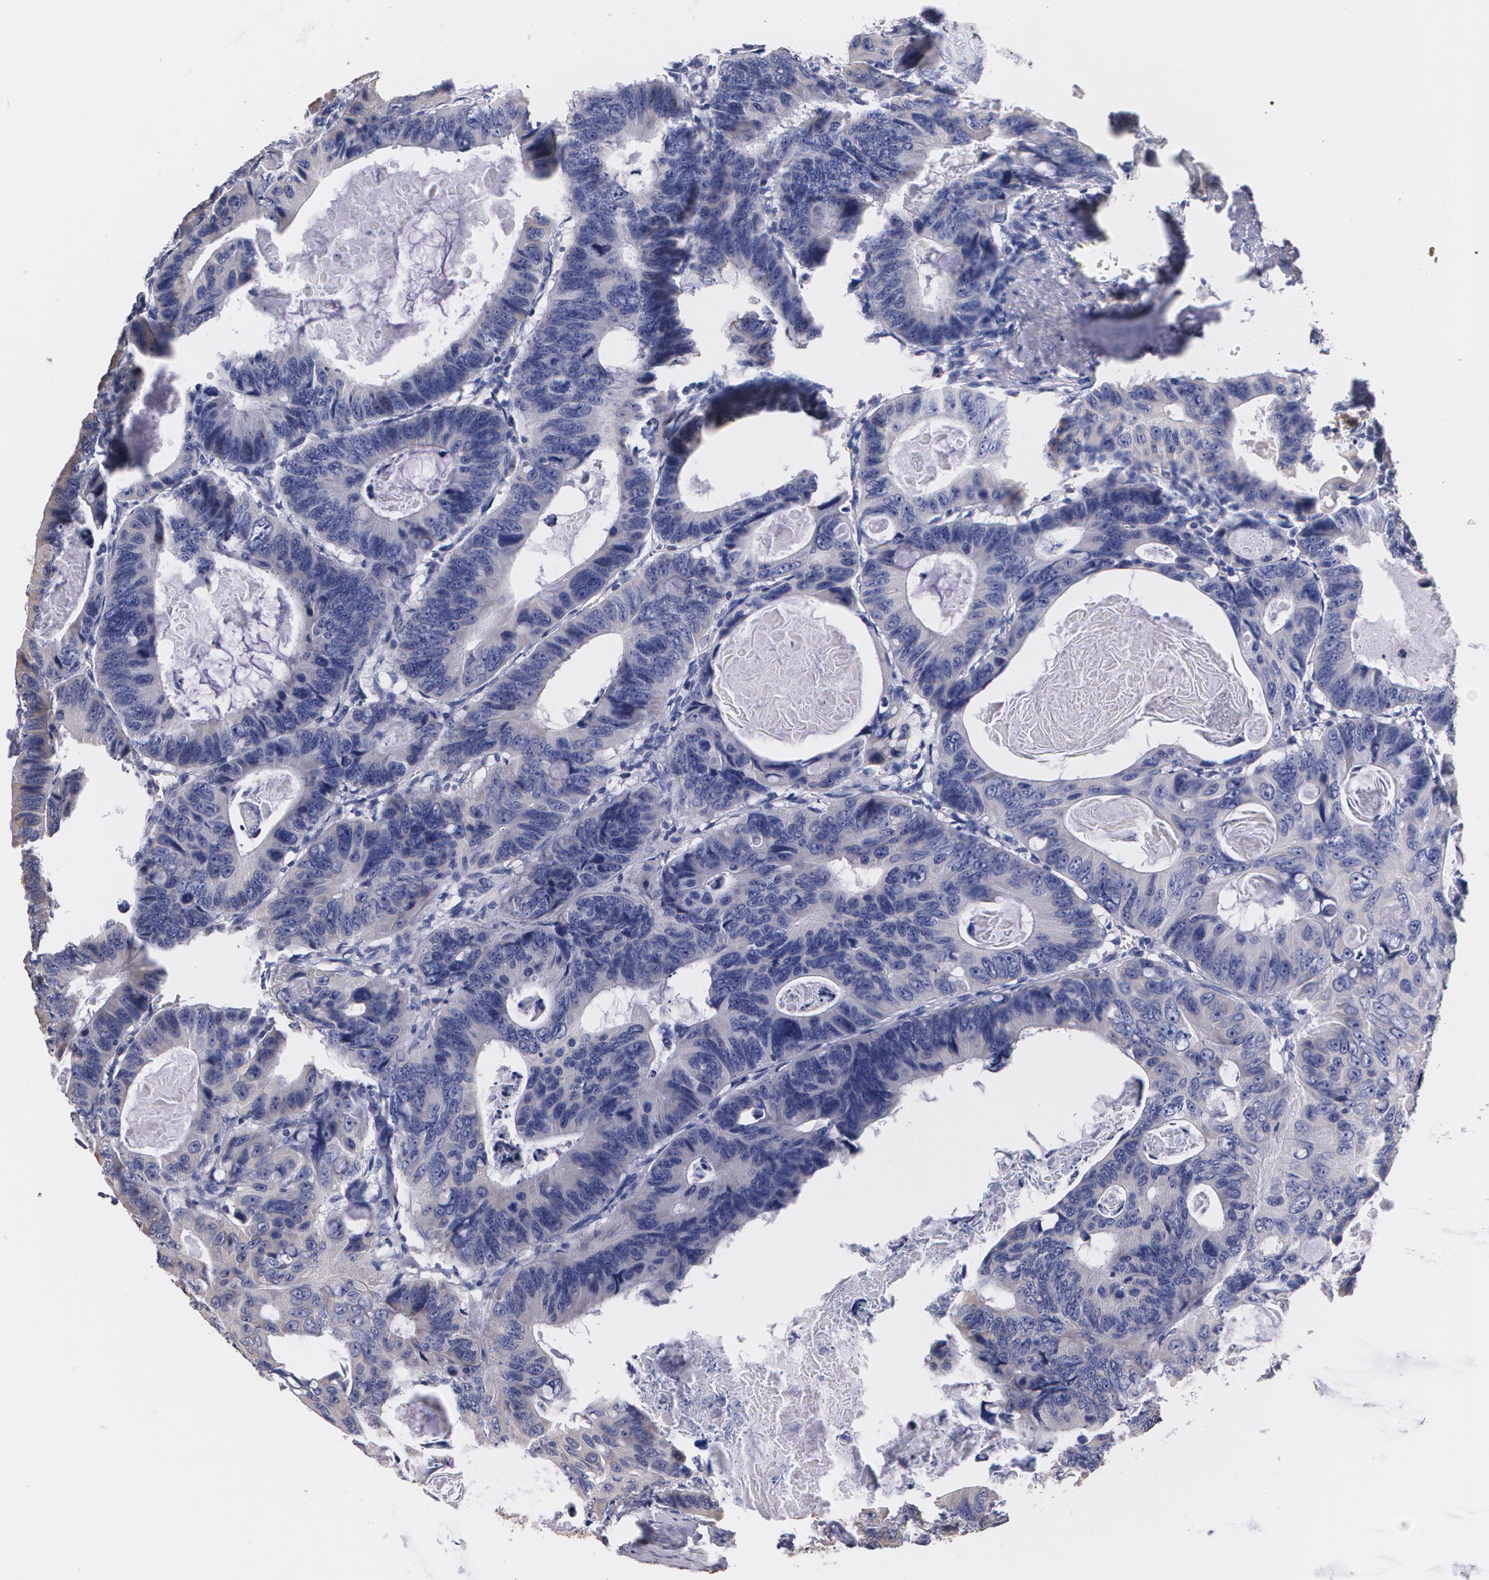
{"staining": {"intensity": "weak", "quantity": "<25%", "location": "cytoplasmic/membranous"}, "tissue": "colorectal cancer", "cell_type": "Tumor cells", "image_type": "cancer", "snomed": [{"axis": "morphology", "description": "Adenocarcinoma, NOS"}, {"axis": "topography", "description": "Colon"}], "caption": "There is no significant staining in tumor cells of colorectal cancer (adenocarcinoma).", "gene": "AMBP", "patient": {"sex": "female", "age": 55}}